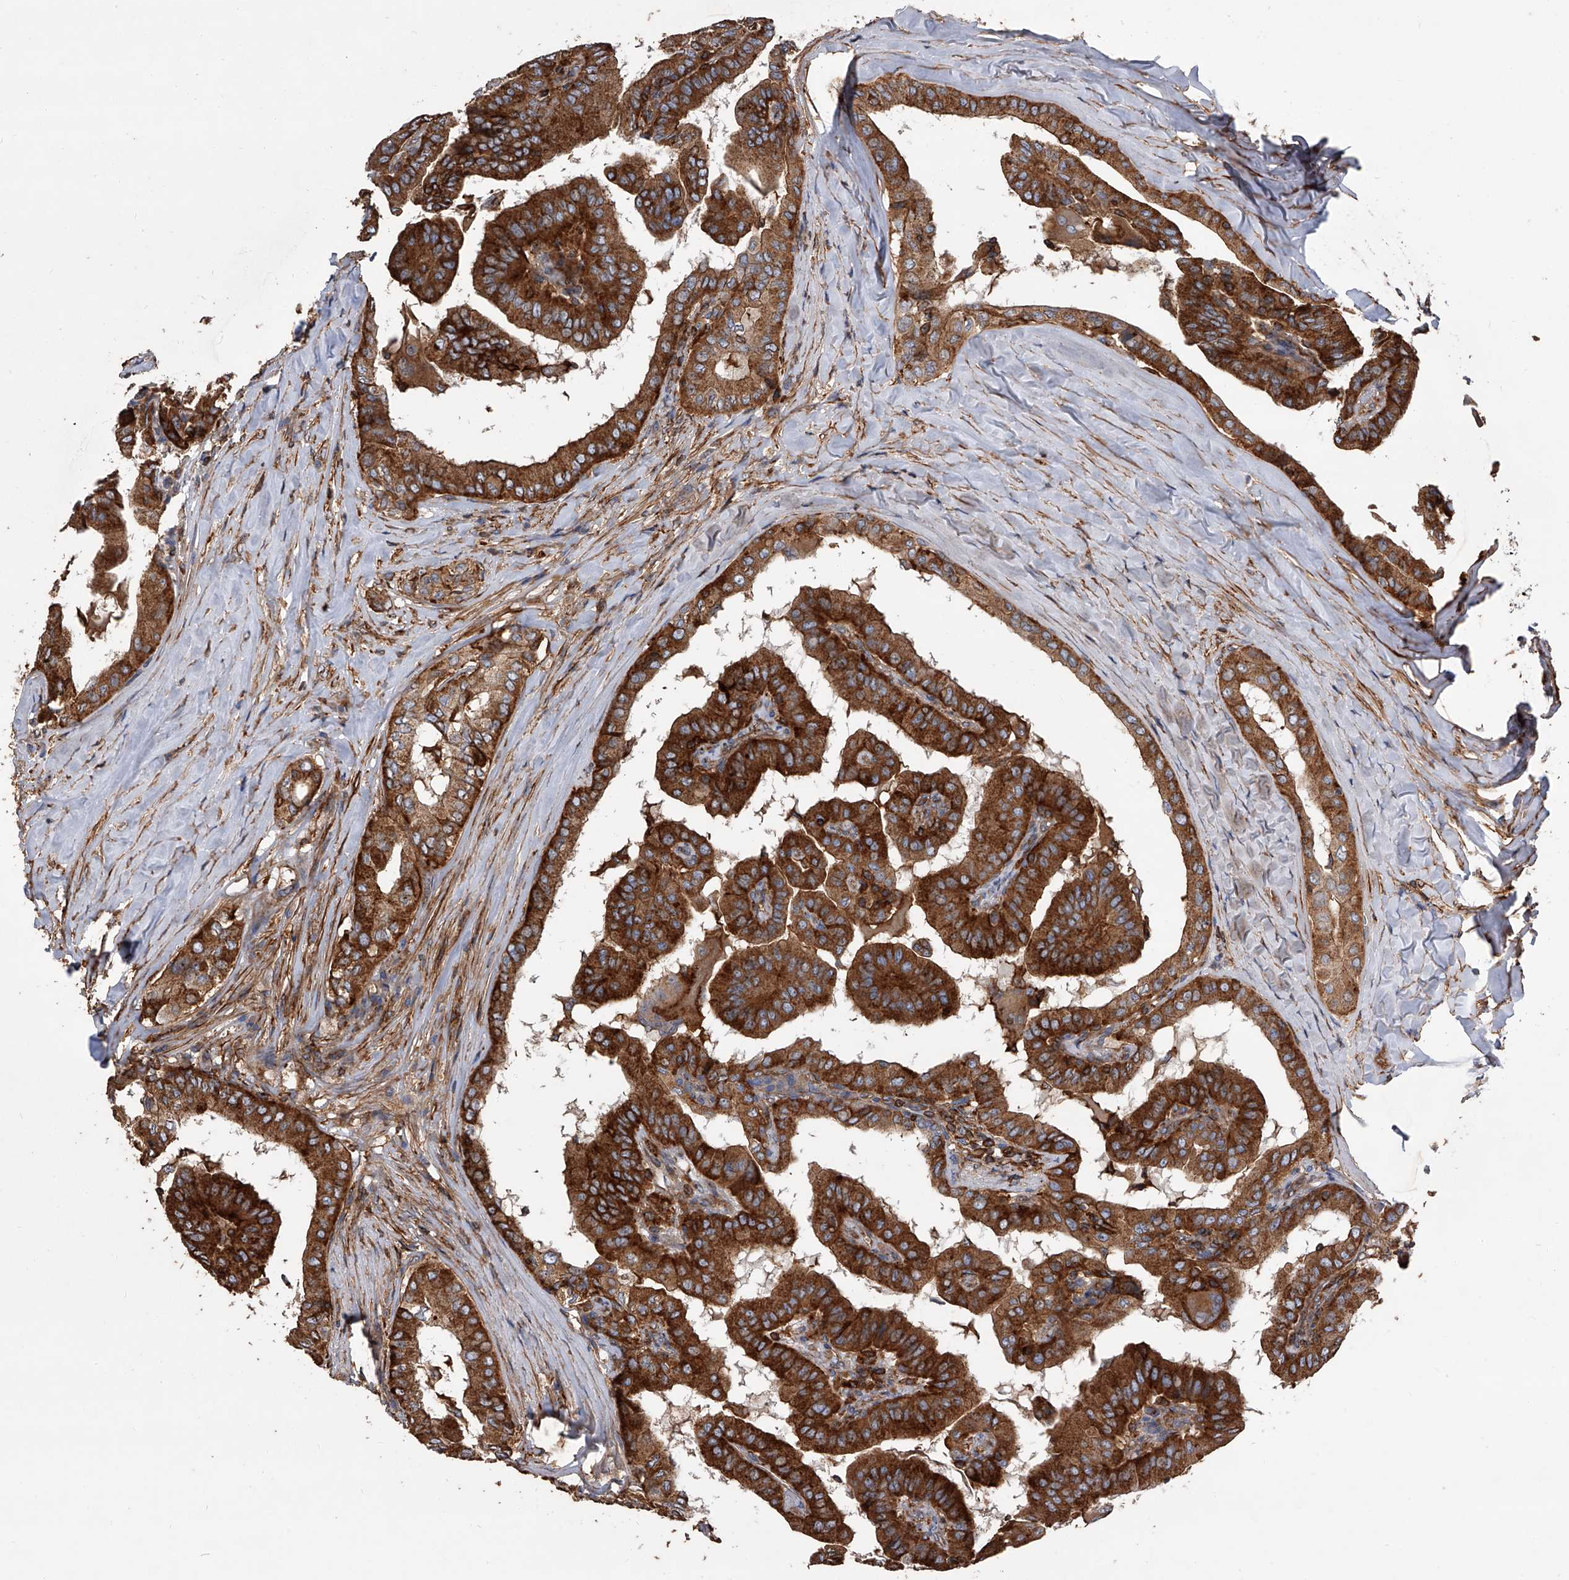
{"staining": {"intensity": "strong", "quantity": ">75%", "location": "cytoplasmic/membranous"}, "tissue": "thyroid cancer", "cell_type": "Tumor cells", "image_type": "cancer", "snomed": [{"axis": "morphology", "description": "Papillary adenocarcinoma, NOS"}, {"axis": "topography", "description": "Thyroid gland"}], "caption": "Immunohistochemical staining of human thyroid cancer (papillary adenocarcinoma) exhibits high levels of strong cytoplasmic/membranous staining in about >75% of tumor cells.", "gene": "PISD", "patient": {"sex": "male", "age": 33}}